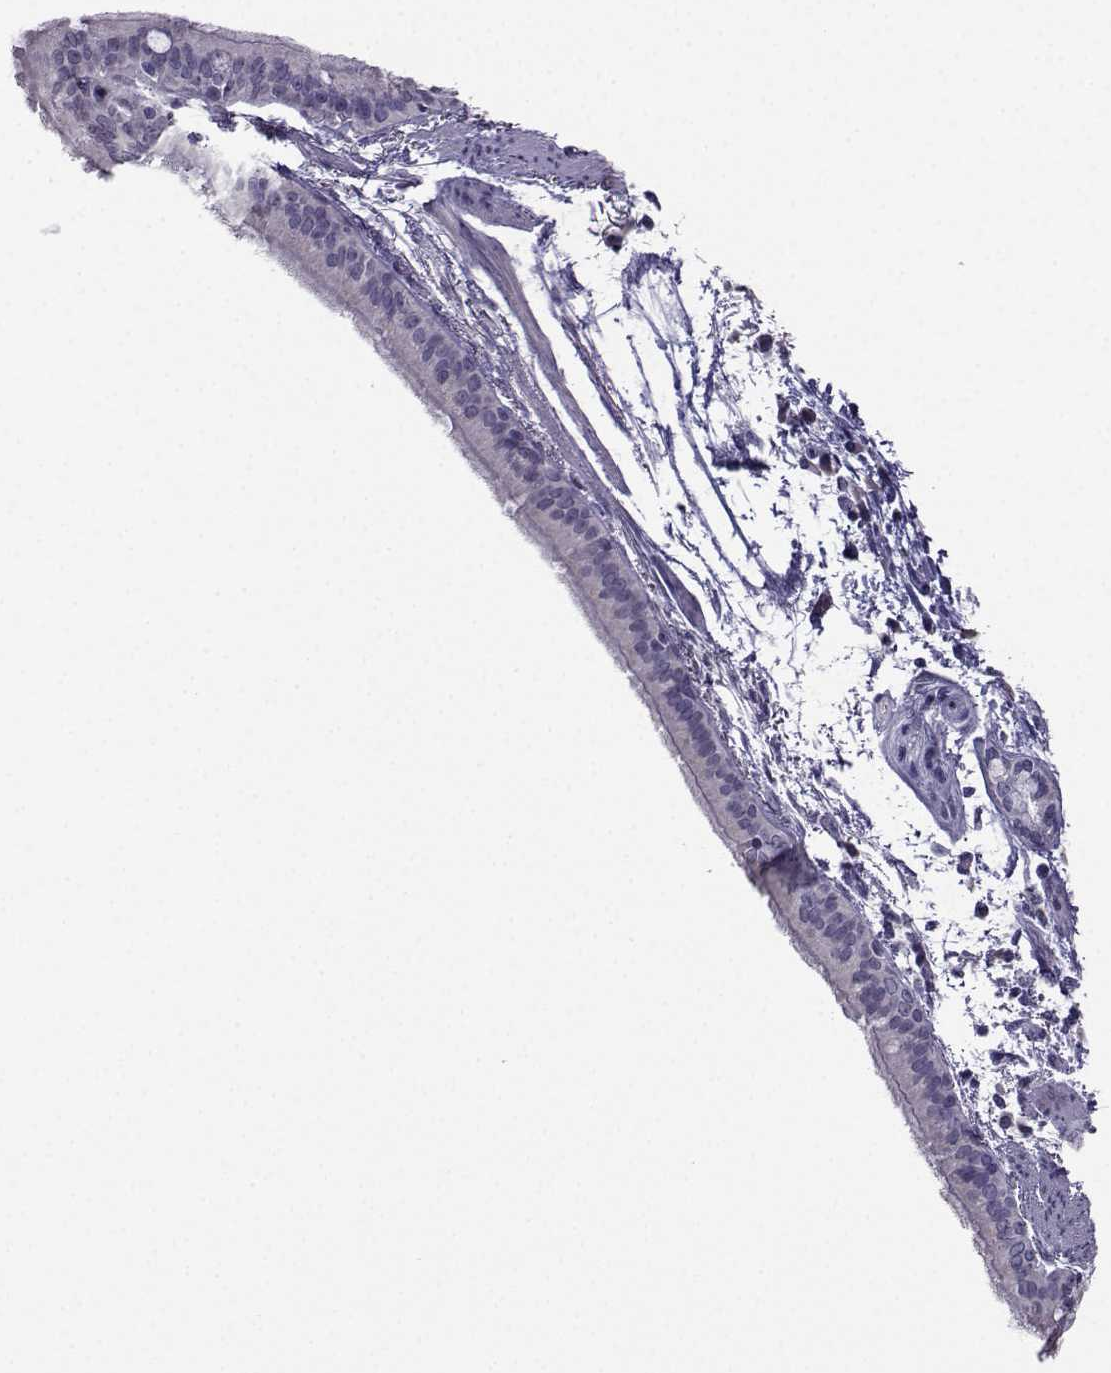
{"staining": {"intensity": "negative", "quantity": "none", "location": "none"}, "tissue": "bronchus", "cell_type": "Respiratory epithelial cells", "image_type": "normal", "snomed": [{"axis": "morphology", "description": "Normal tissue, NOS"}, {"axis": "morphology", "description": "Squamous cell carcinoma, NOS"}, {"axis": "topography", "description": "Bronchus"}, {"axis": "topography", "description": "Lung"}], "caption": "The image displays no significant positivity in respiratory epithelial cells of bronchus.", "gene": "CRYBB1", "patient": {"sex": "male", "age": 69}}